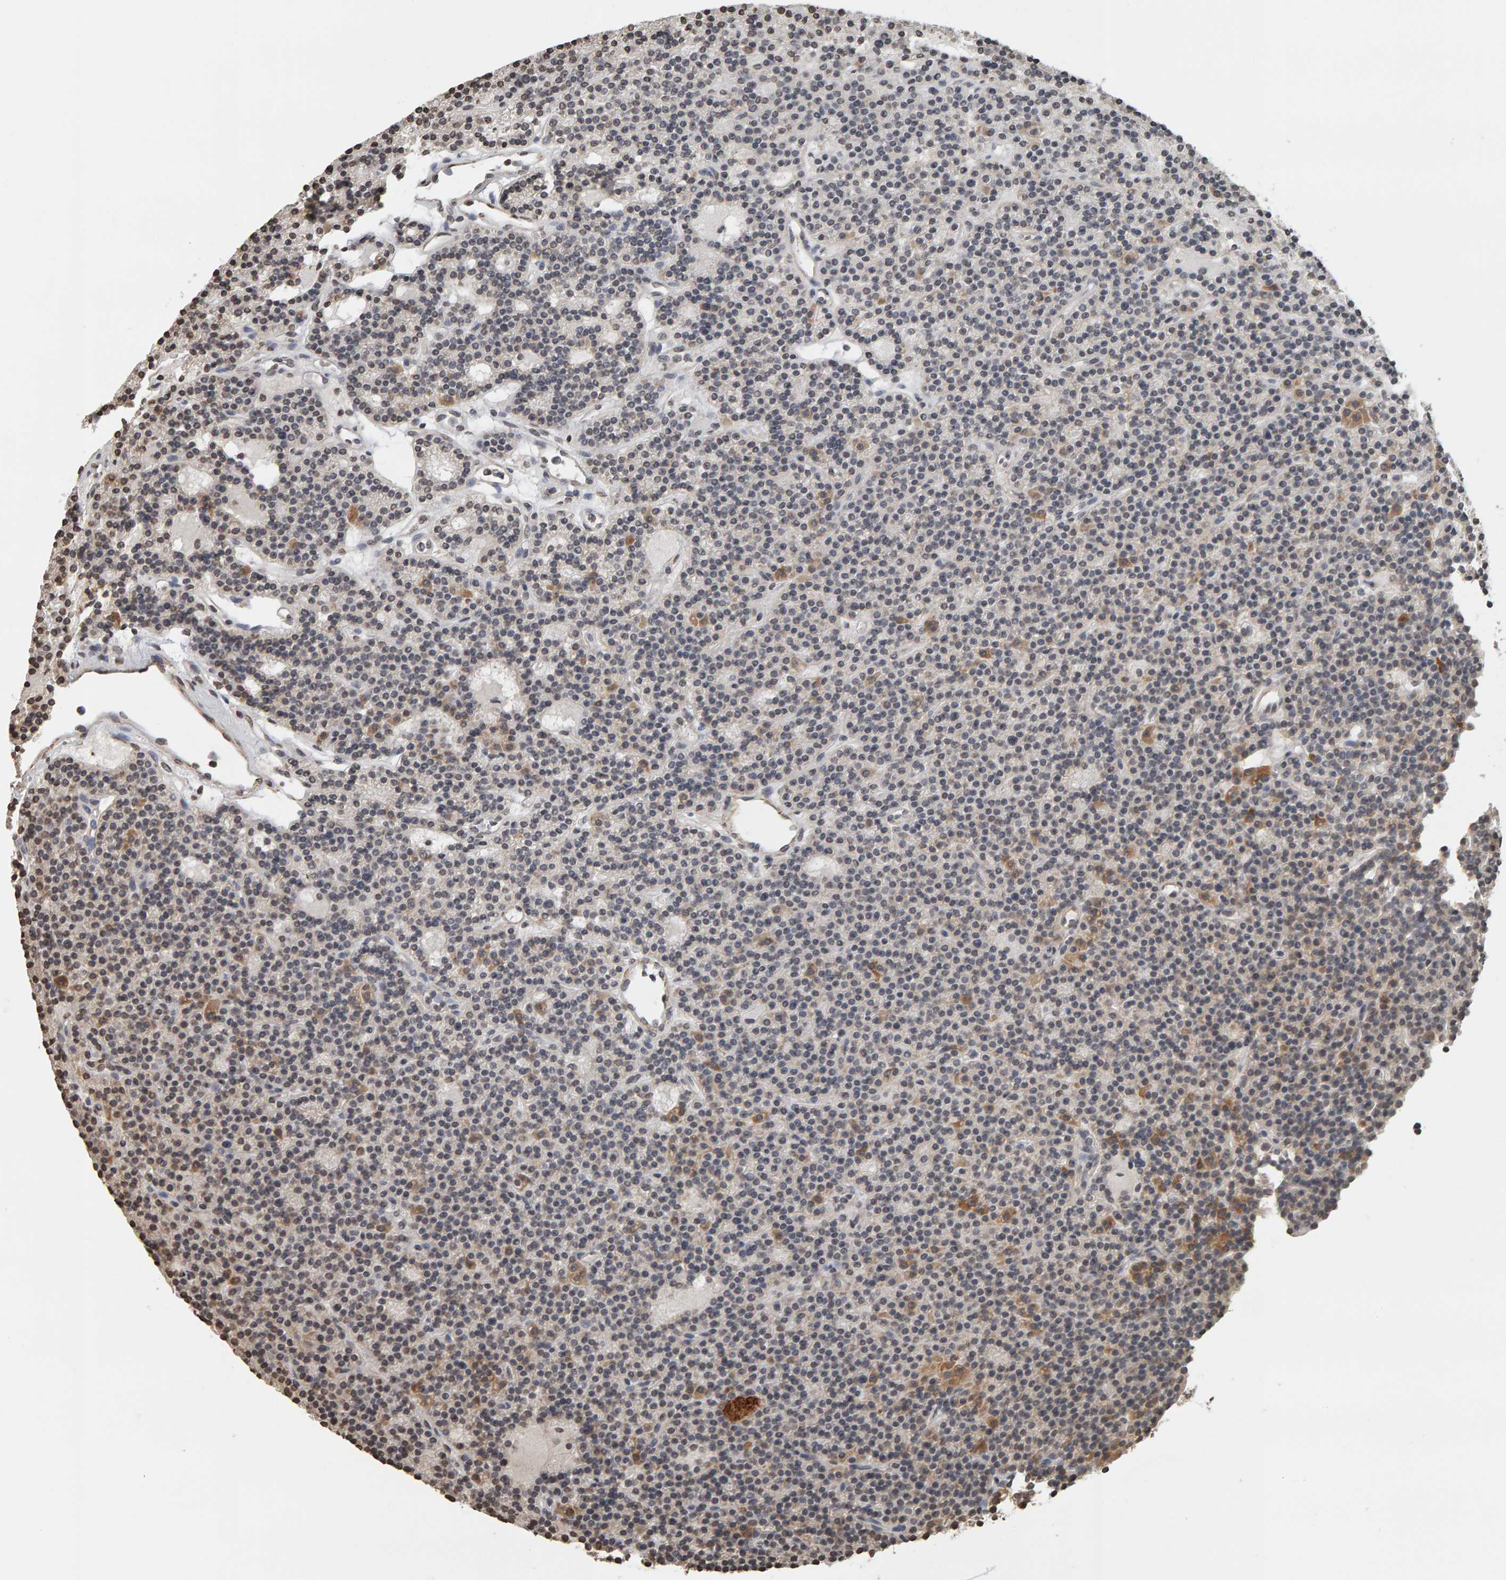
{"staining": {"intensity": "moderate", "quantity": "<25%", "location": "cytoplasmic/membranous,nuclear"}, "tissue": "parathyroid gland", "cell_type": "Glandular cells", "image_type": "normal", "snomed": [{"axis": "morphology", "description": "Normal tissue, NOS"}, {"axis": "topography", "description": "Parathyroid gland"}], "caption": "This is a histology image of immunohistochemistry staining of normal parathyroid gland, which shows moderate expression in the cytoplasmic/membranous,nuclear of glandular cells.", "gene": "AFF4", "patient": {"sex": "male", "age": 75}}